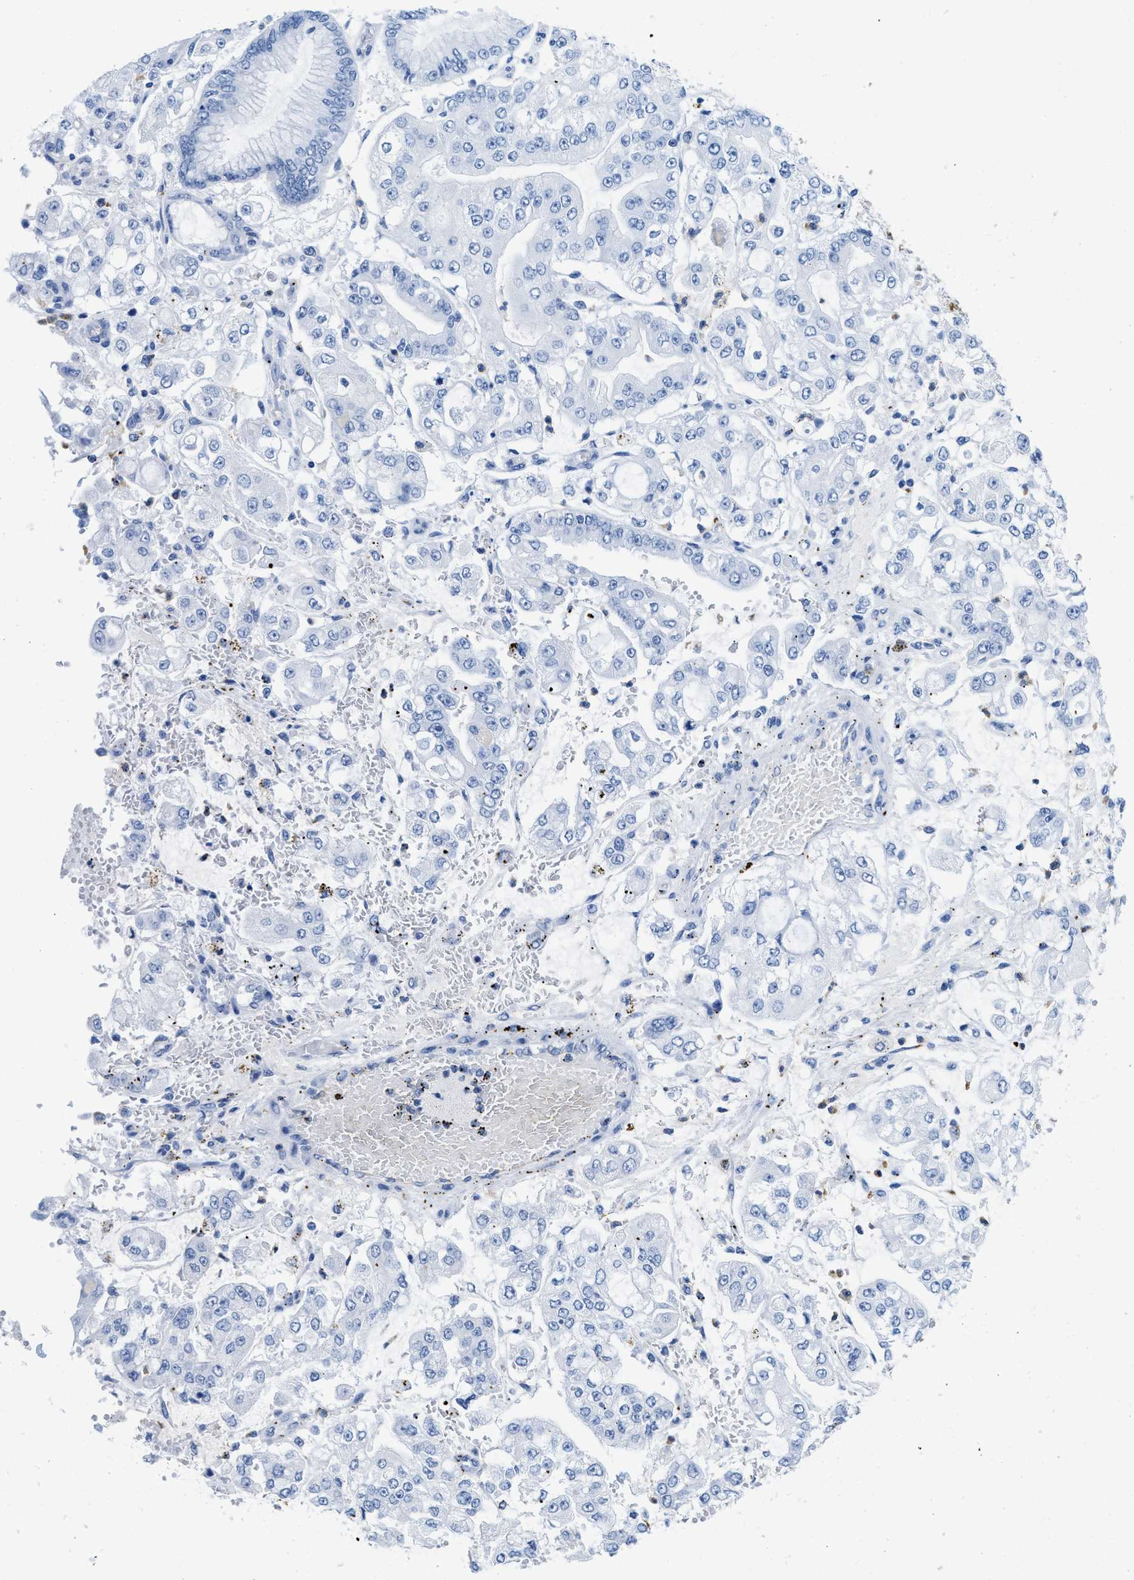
{"staining": {"intensity": "negative", "quantity": "none", "location": "none"}, "tissue": "stomach cancer", "cell_type": "Tumor cells", "image_type": "cancer", "snomed": [{"axis": "morphology", "description": "Adenocarcinoma, NOS"}, {"axis": "topography", "description": "Stomach"}], "caption": "The IHC image has no significant staining in tumor cells of adenocarcinoma (stomach) tissue. Nuclei are stained in blue.", "gene": "CR1", "patient": {"sex": "male", "age": 76}}